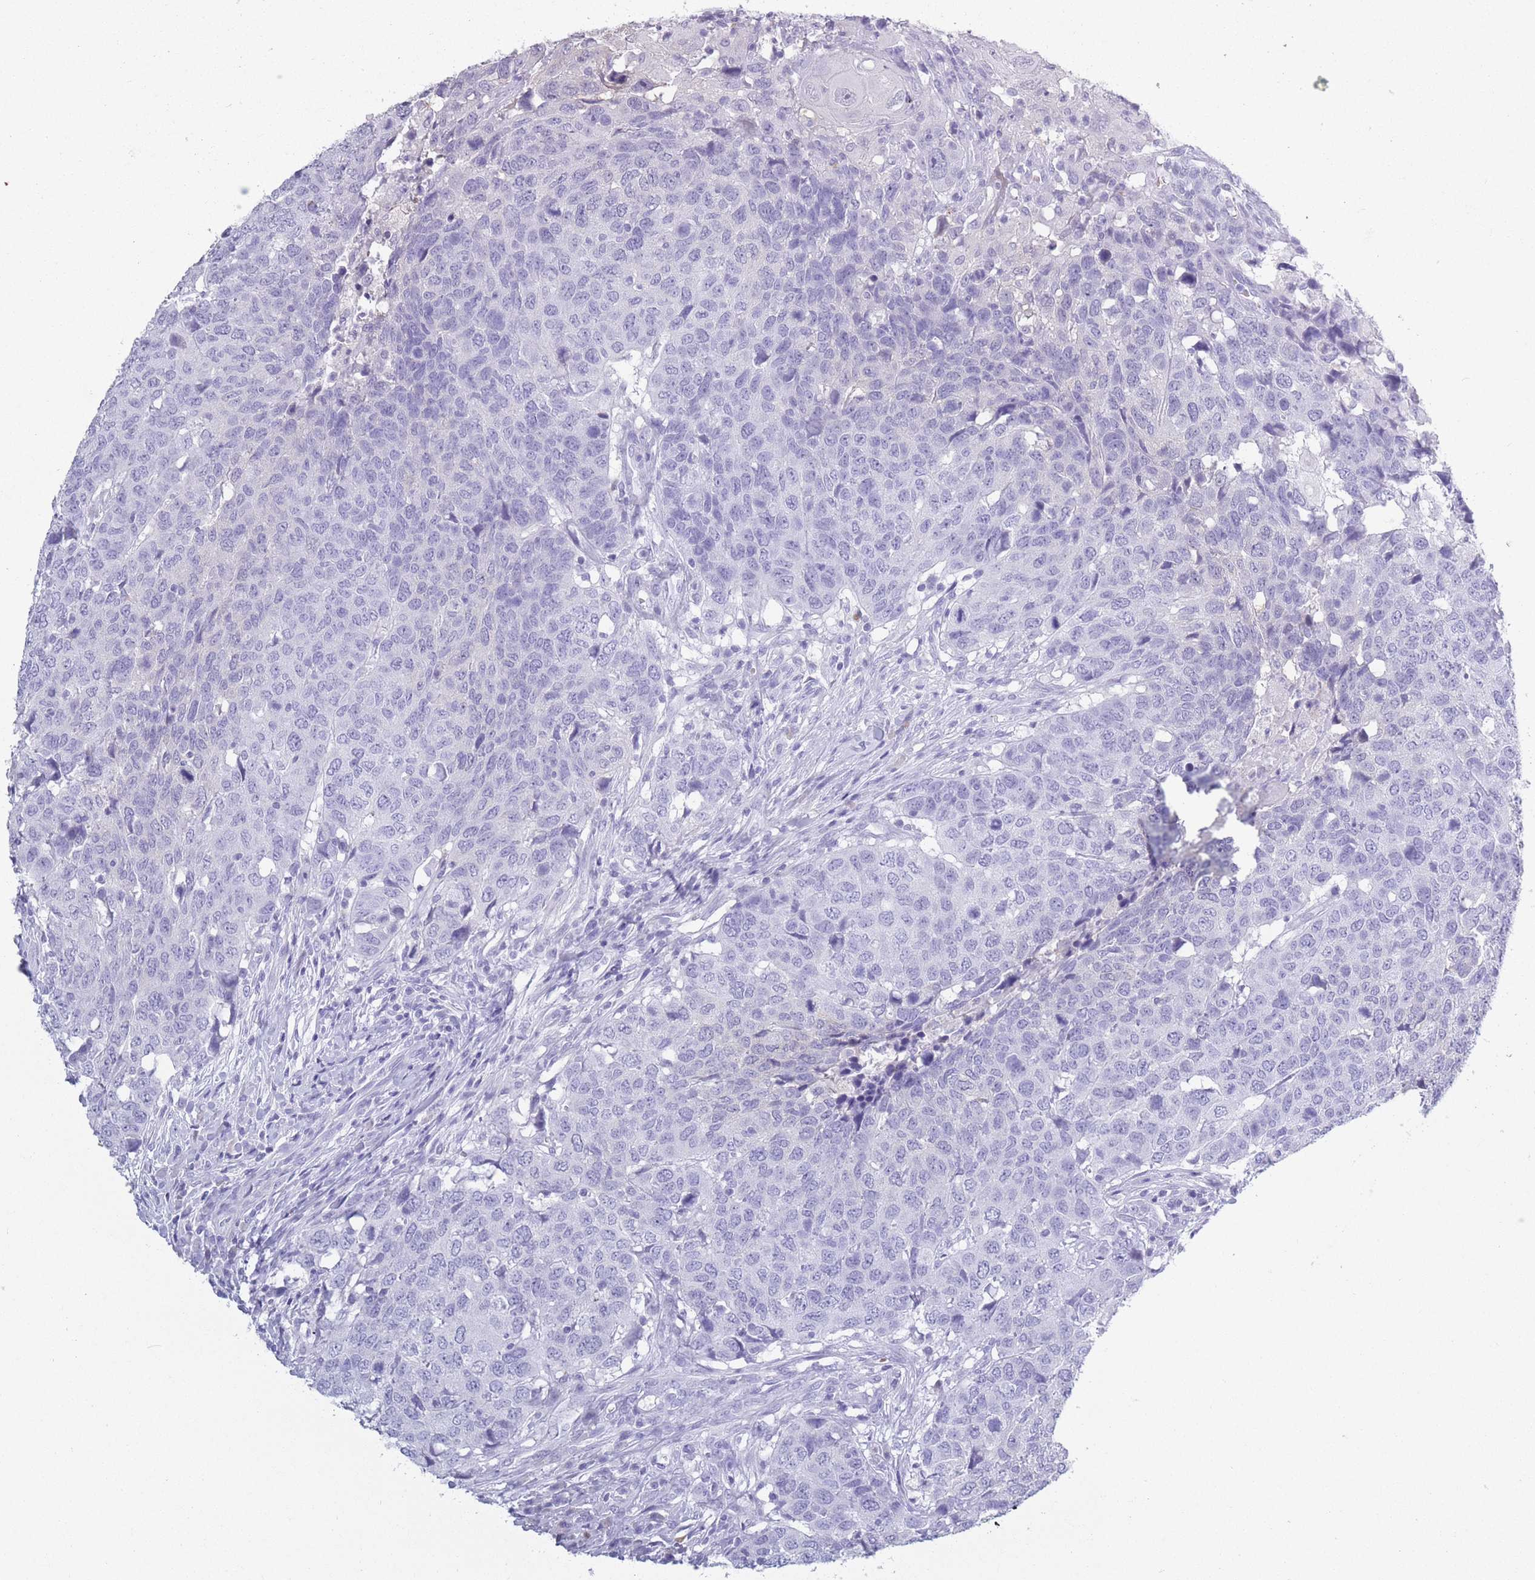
{"staining": {"intensity": "negative", "quantity": "none", "location": "none"}, "tissue": "head and neck cancer", "cell_type": "Tumor cells", "image_type": "cancer", "snomed": [{"axis": "morphology", "description": "Normal tissue, NOS"}, {"axis": "morphology", "description": "Squamous cell carcinoma, NOS"}, {"axis": "topography", "description": "Skeletal muscle"}, {"axis": "topography", "description": "Vascular tissue"}, {"axis": "topography", "description": "Peripheral nerve tissue"}, {"axis": "topography", "description": "Head-Neck"}], "caption": "DAB immunohistochemical staining of human head and neck cancer shows no significant staining in tumor cells. (Stains: DAB (3,3'-diaminobenzidine) IHC with hematoxylin counter stain, Microscopy: brightfield microscopy at high magnification).", "gene": "OR7C1", "patient": {"sex": "male", "age": 66}}